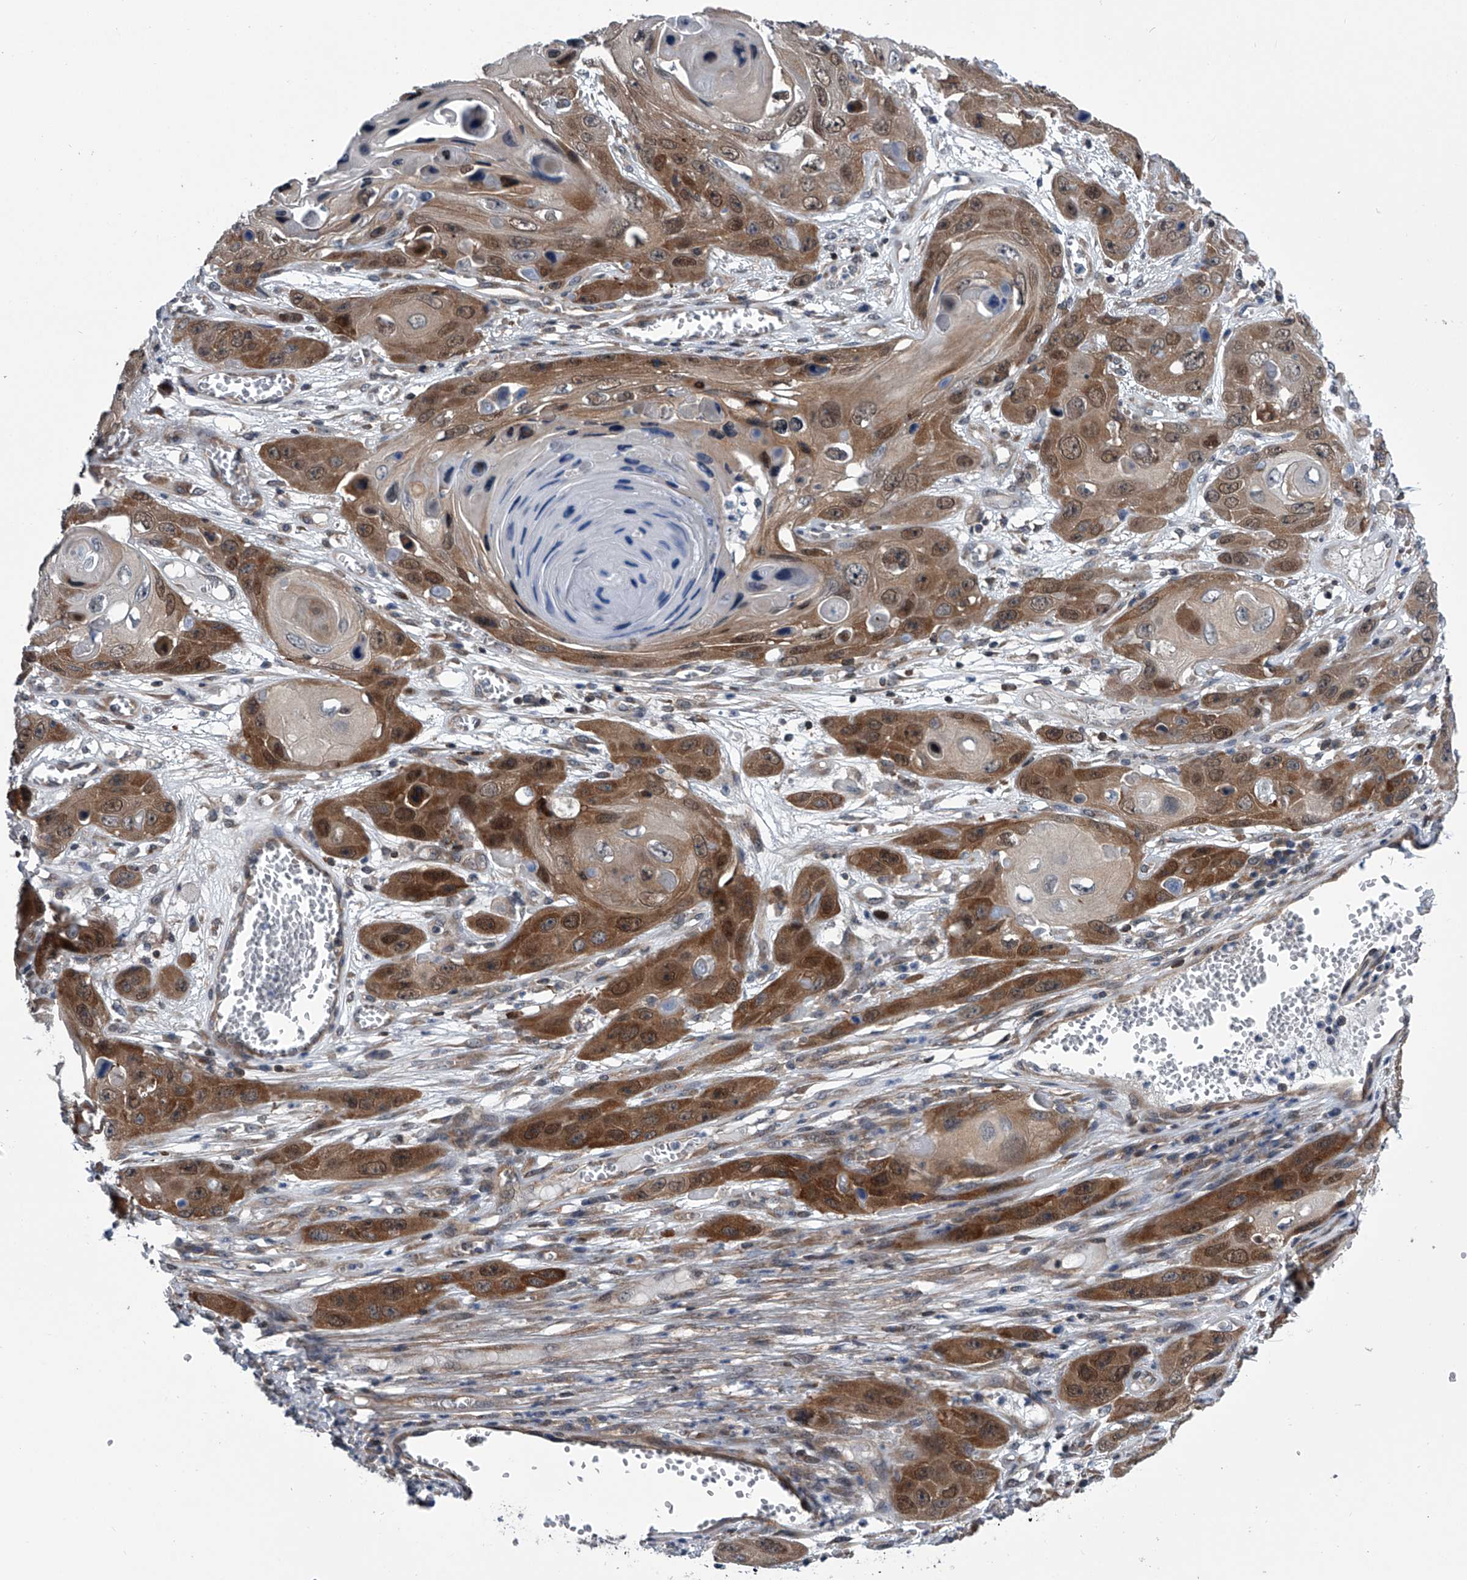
{"staining": {"intensity": "moderate", "quantity": ">75%", "location": "cytoplasmic/membranous,nuclear"}, "tissue": "skin cancer", "cell_type": "Tumor cells", "image_type": "cancer", "snomed": [{"axis": "morphology", "description": "Squamous cell carcinoma, NOS"}, {"axis": "topography", "description": "Skin"}], "caption": "Immunohistochemical staining of skin cancer displays moderate cytoplasmic/membranous and nuclear protein staining in about >75% of tumor cells.", "gene": "PPP2R5D", "patient": {"sex": "male", "age": 55}}